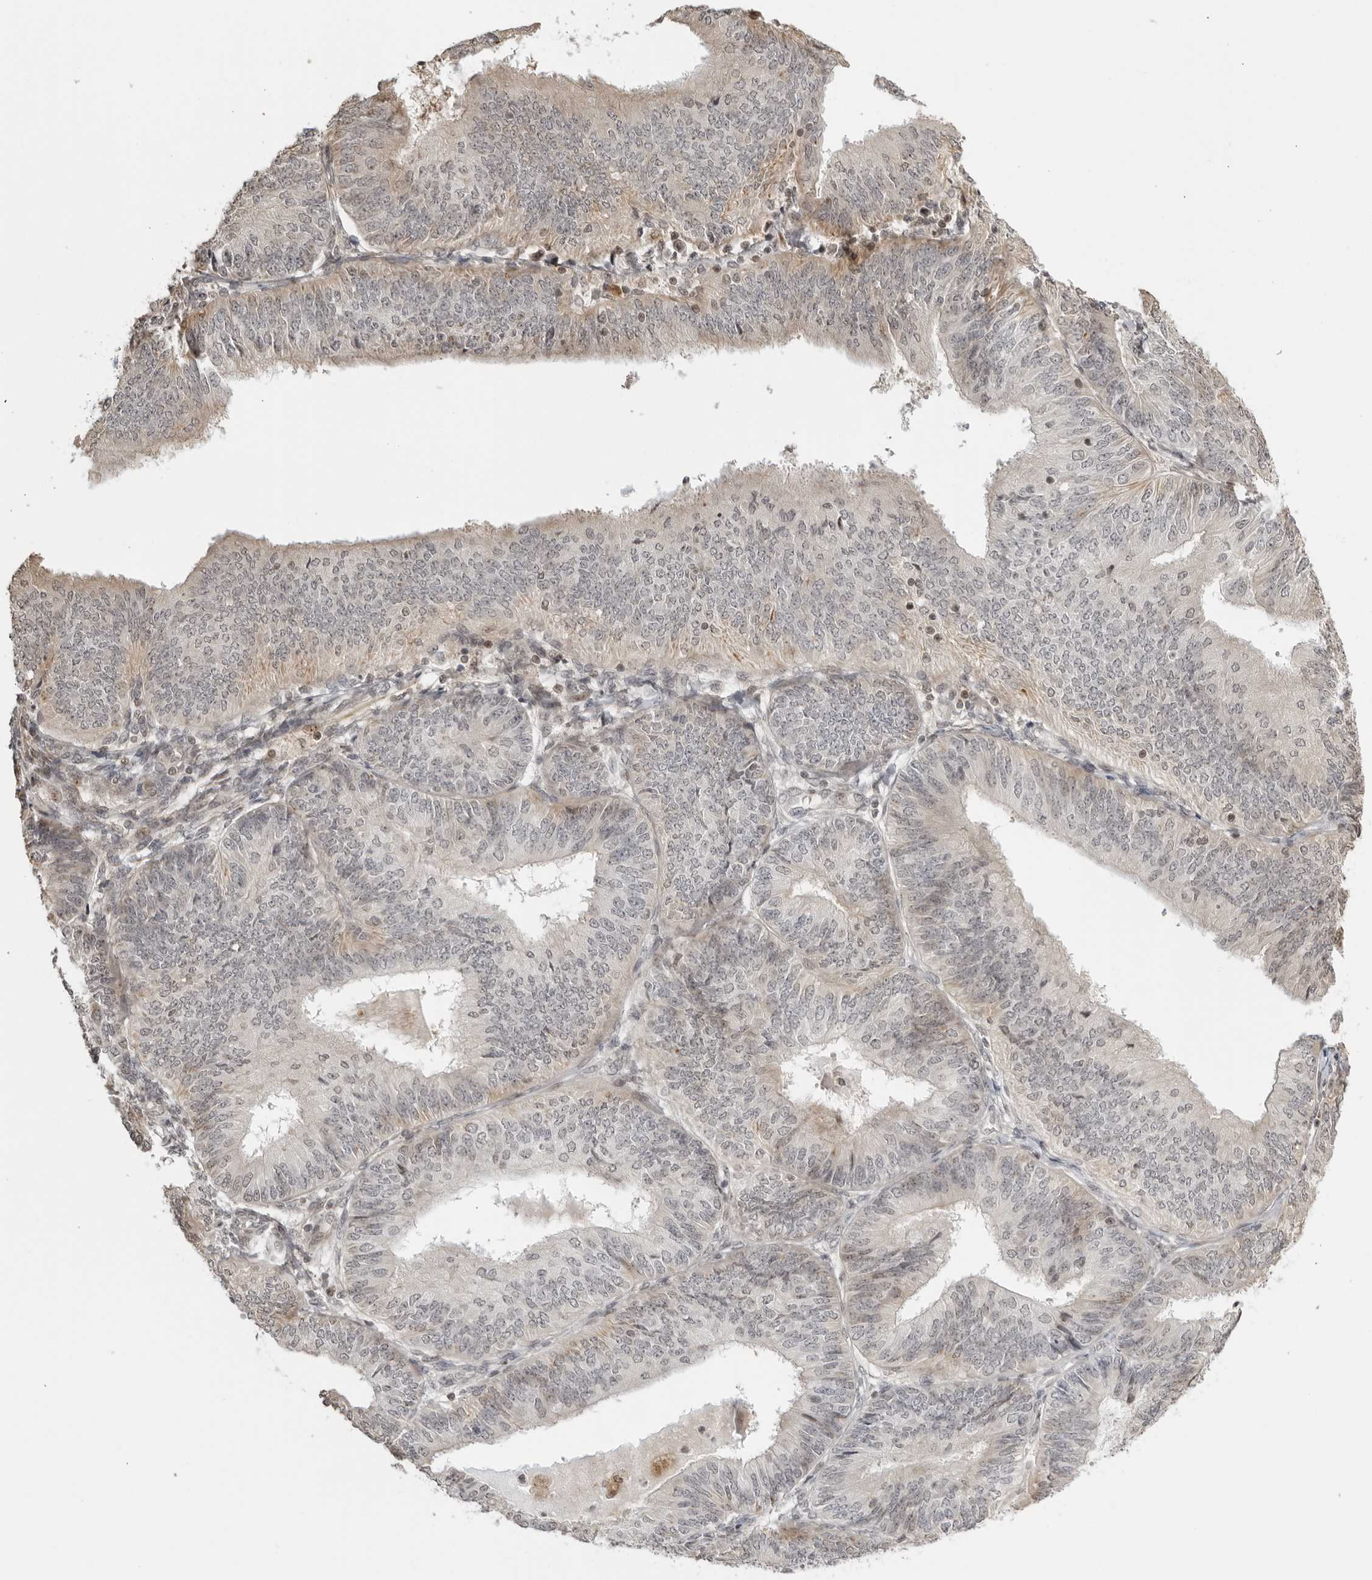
{"staining": {"intensity": "negative", "quantity": "none", "location": "none"}, "tissue": "endometrial cancer", "cell_type": "Tumor cells", "image_type": "cancer", "snomed": [{"axis": "morphology", "description": "Adenocarcinoma, NOS"}, {"axis": "topography", "description": "Endometrium"}], "caption": "IHC image of endometrial cancer stained for a protein (brown), which reveals no expression in tumor cells. (Stains: DAB (3,3'-diaminobenzidine) immunohistochemistry with hematoxylin counter stain, Microscopy: brightfield microscopy at high magnification).", "gene": "TCF21", "patient": {"sex": "female", "age": 58}}